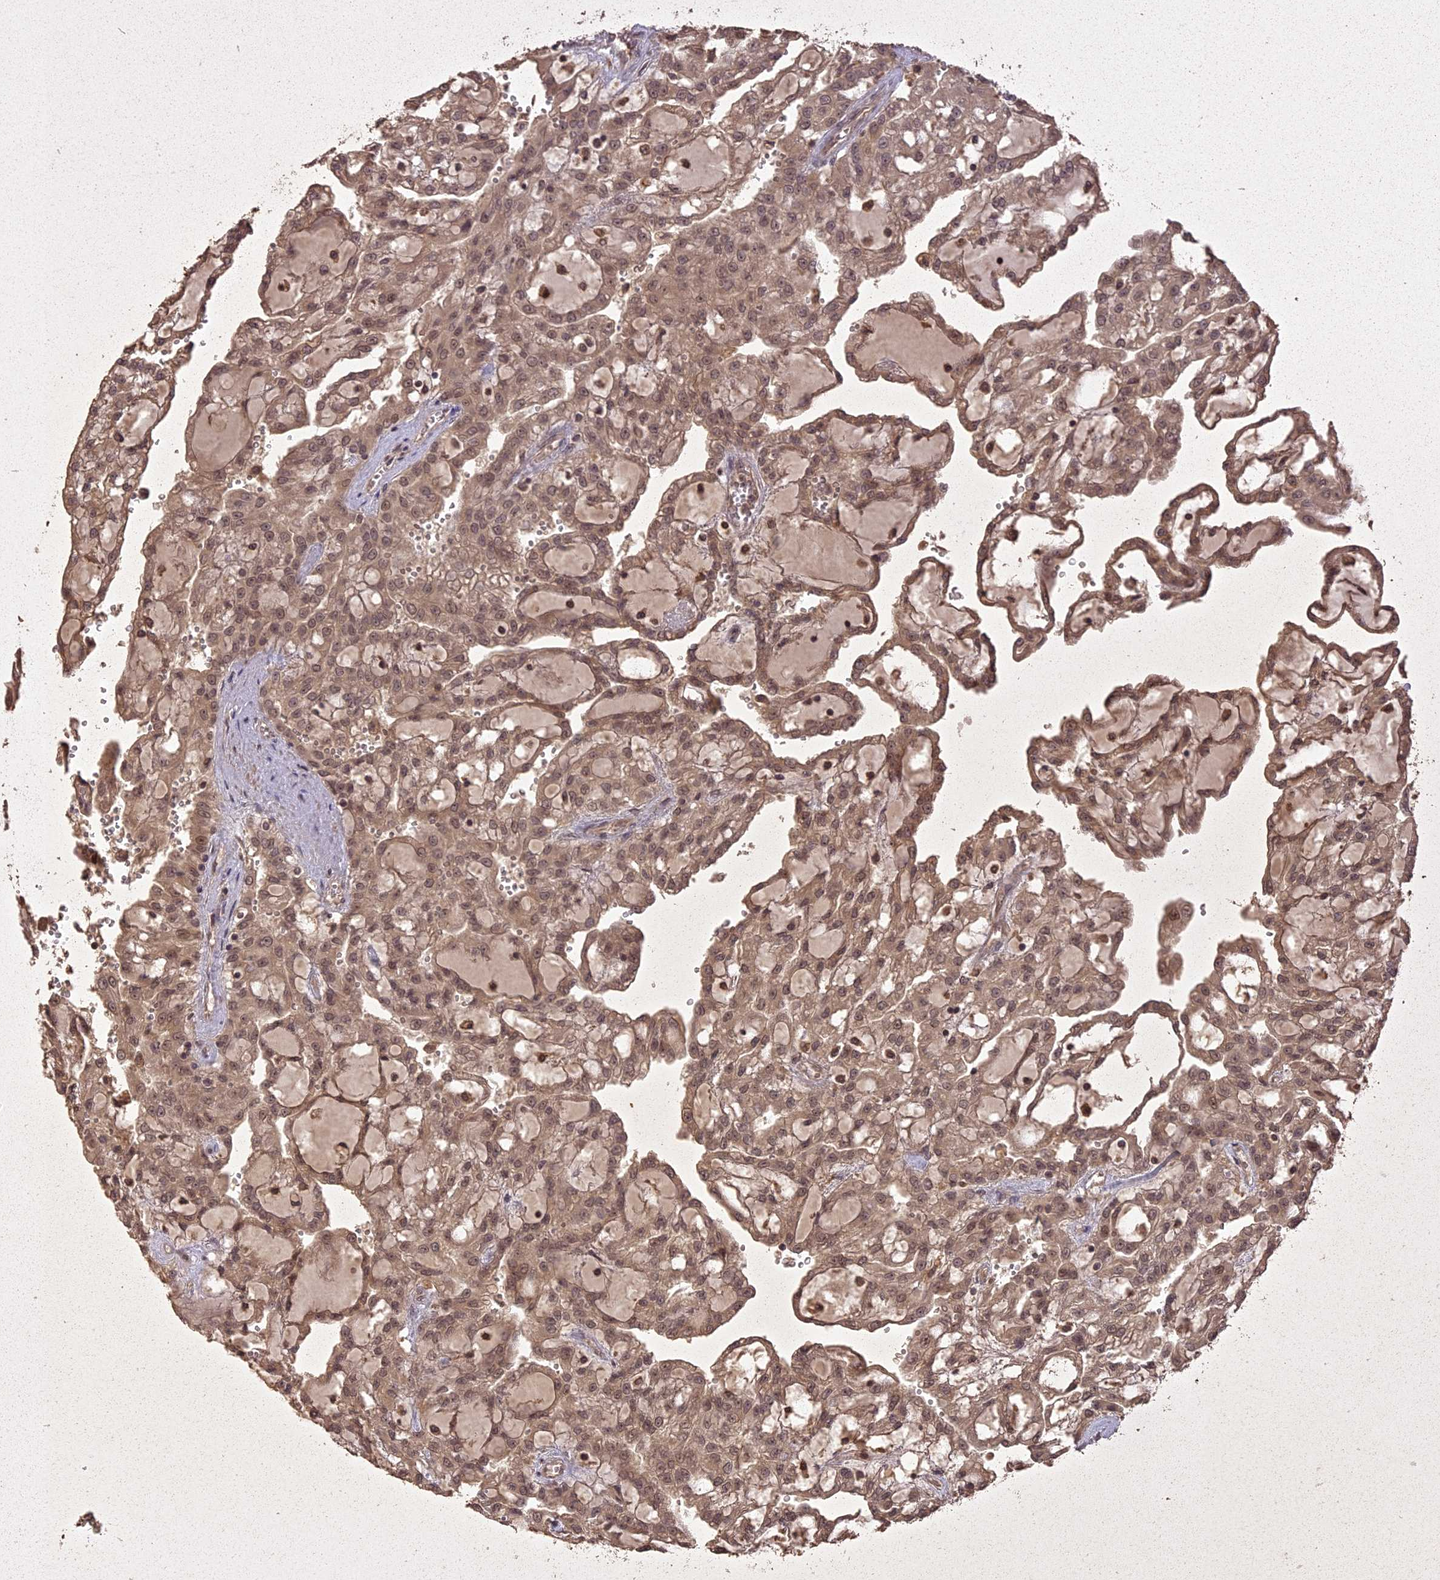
{"staining": {"intensity": "weak", "quantity": ">75%", "location": "cytoplasmic/membranous"}, "tissue": "renal cancer", "cell_type": "Tumor cells", "image_type": "cancer", "snomed": [{"axis": "morphology", "description": "Adenocarcinoma, NOS"}, {"axis": "topography", "description": "Kidney"}], "caption": "Tumor cells display weak cytoplasmic/membranous expression in approximately >75% of cells in renal cancer. (DAB = brown stain, brightfield microscopy at high magnification).", "gene": "LIN37", "patient": {"sex": "male", "age": 63}}